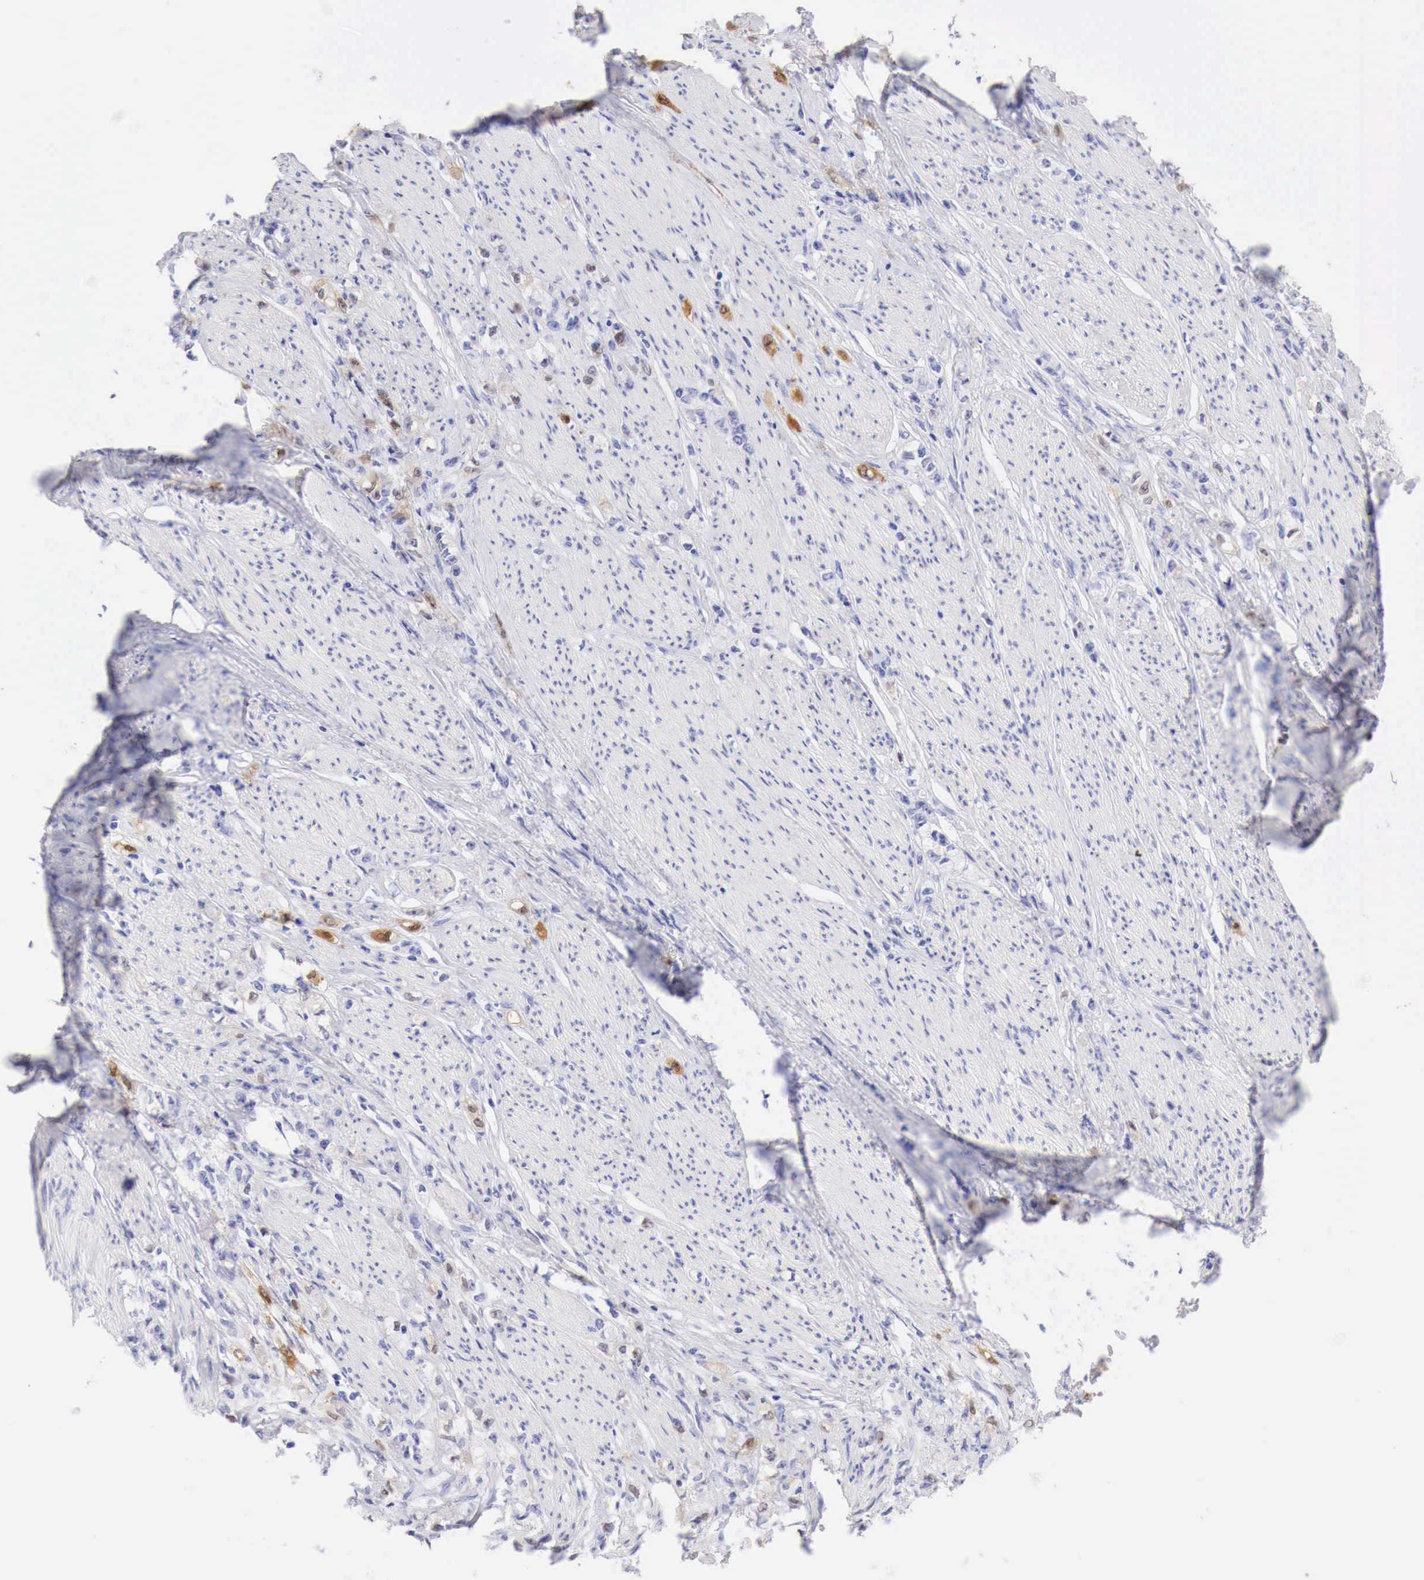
{"staining": {"intensity": "weak", "quantity": "25%-75%", "location": "cytoplasmic/membranous"}, "tissue": "stomach cancer", "cell_type": "Tumor cells", "image_type": "cancer", "snomed": [{"axis": "morphology", "description": "Adenocarcinoma, NOS"}, {"axis": "topography", "description": "Stomach"}], "caption": "A histopathology image of stomach cancer (adenocarcinoma) stained for a protein exhibits weak cytoplasmic/membranous brown staining in tumor cells.", "gene": "CDKN2A", "patient": {"sex": "male", "age": 72}}